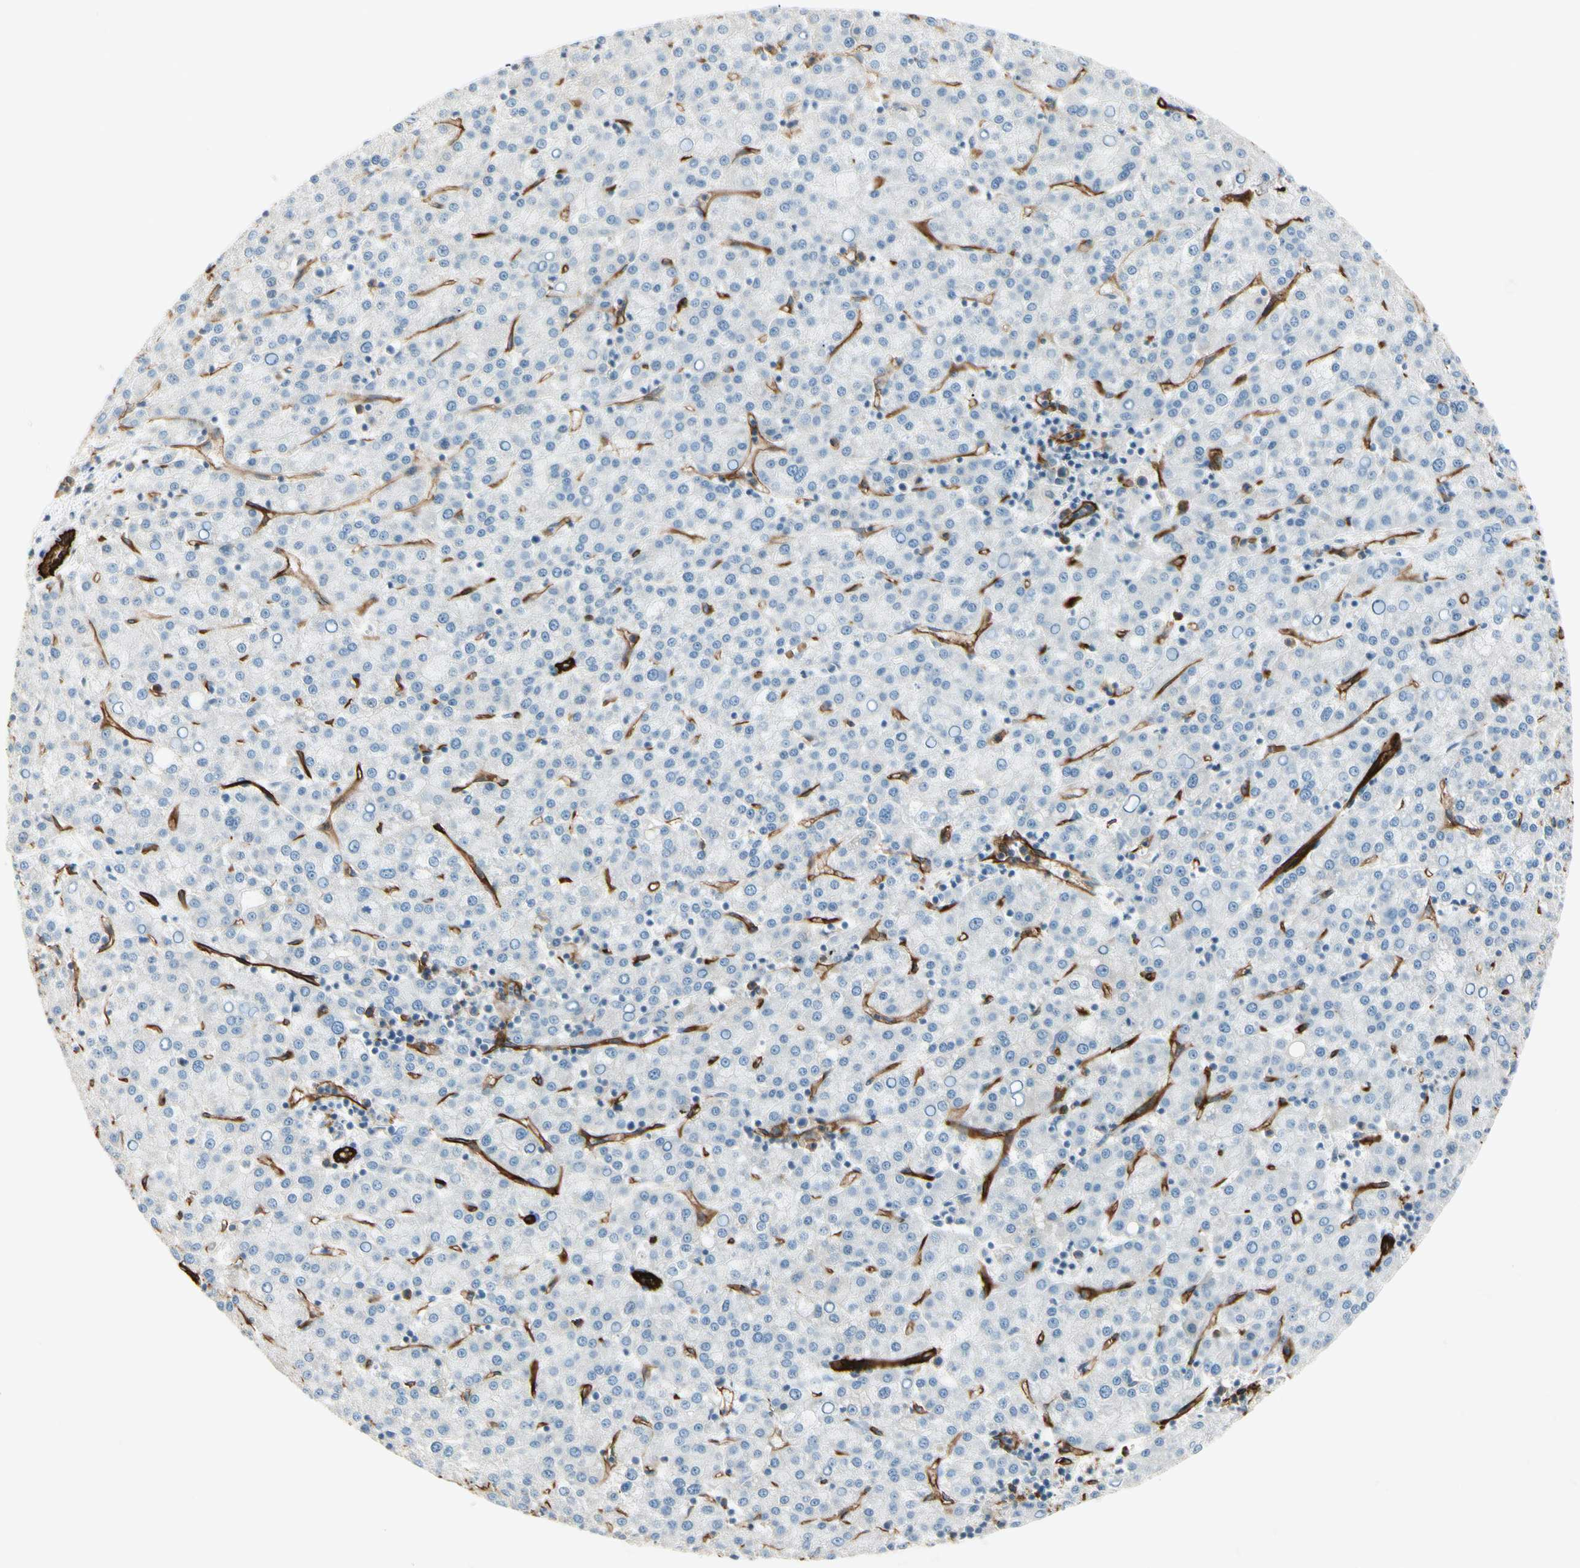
{"staining": {"intensity": "negative", "quantity": "none", "location": "none"}, "tissue": "liver cancer", "cell_type": "Tumor cells", "image_type": "cancer", "snomed": [{"axis": "morphology", "description": "Carcinoma, Hepatocellular, NOS"}, {"axis": "topography", "description": "Liver"}], "caption": "Immunohistochemistry of human hepatocellular carcinoma (liver) shows no expression in tumor cells. (DAB IHC visualized using brightfield microscopy, high magnification).", "gene": "CD93", "patient": {"sex": "female", "age": 58}}